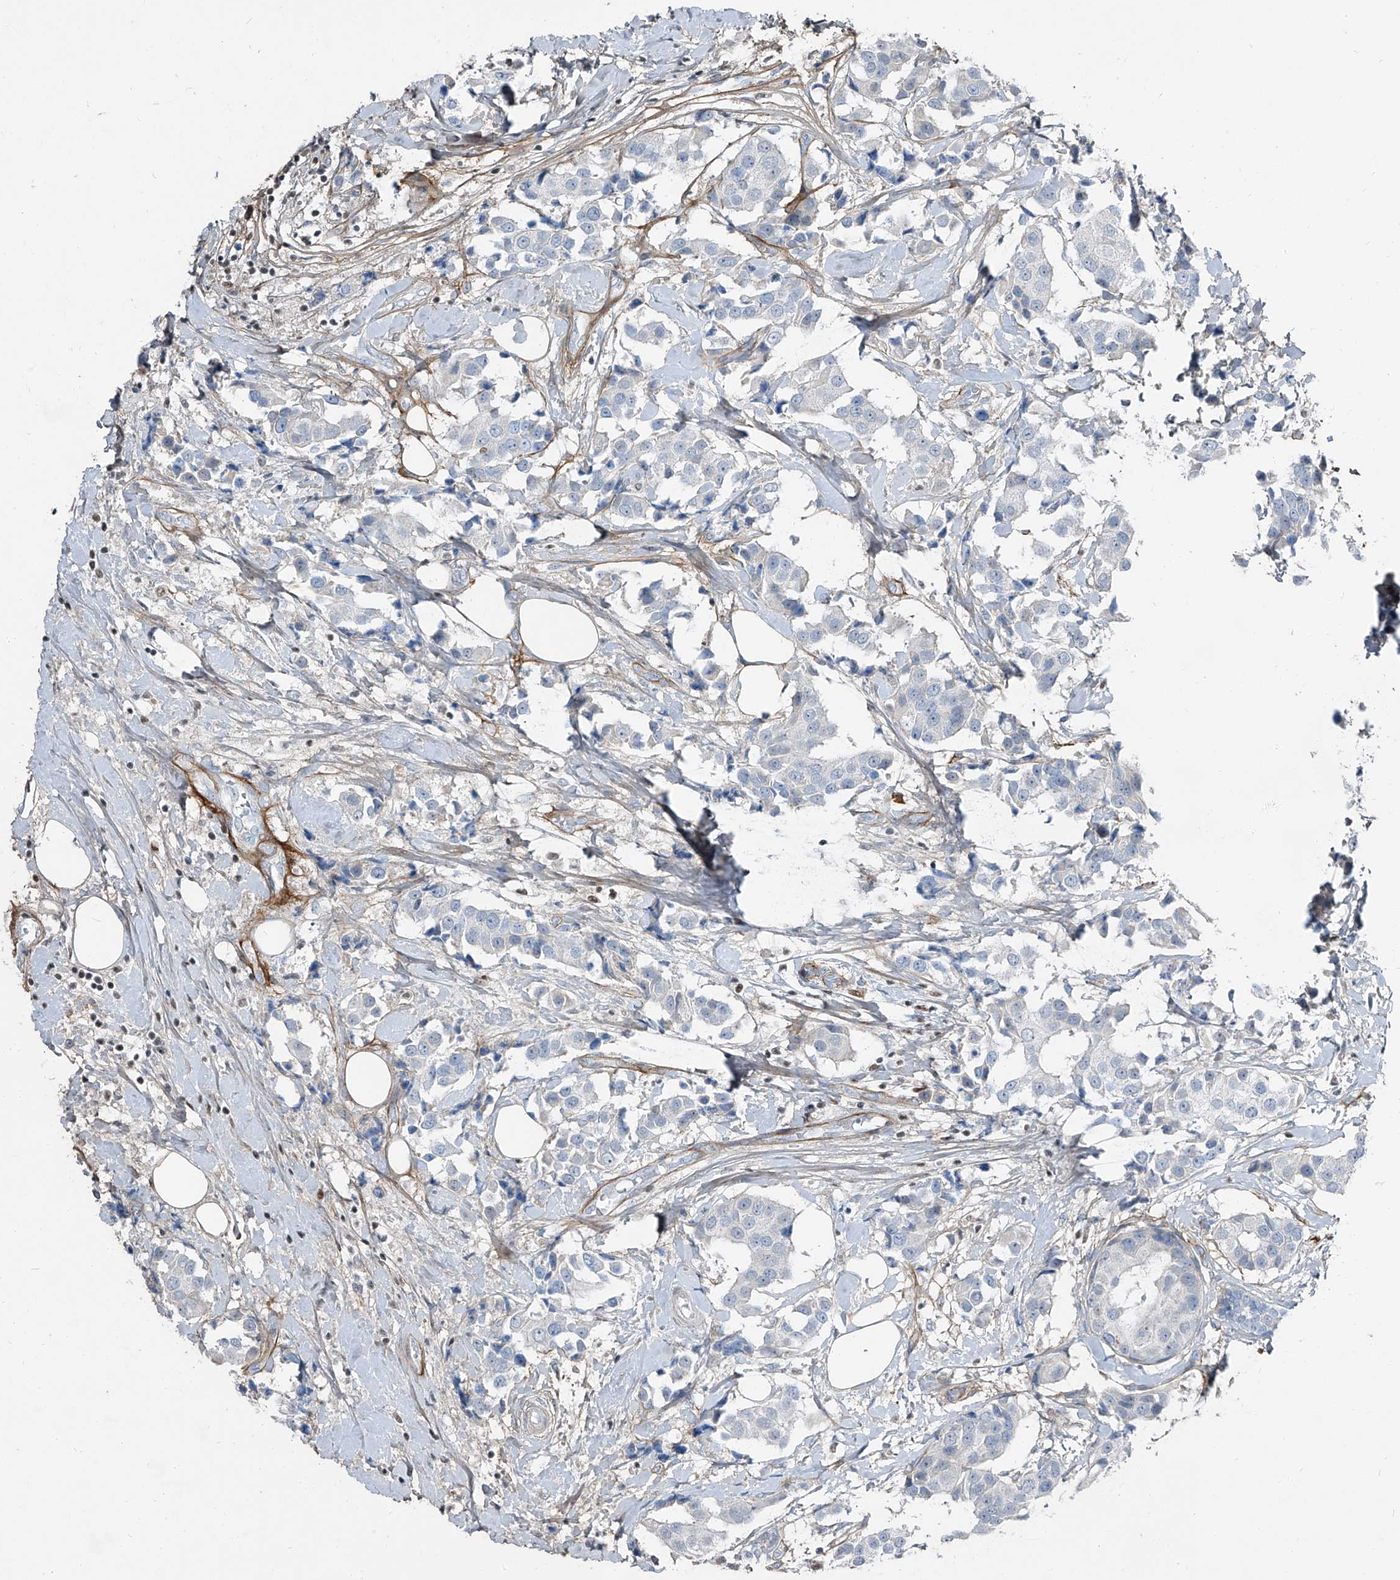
{"staining": {"intensity": "negative", "quantity": "none", "location": "none"}, "tissue": "breast cancer", "cell_type": "Tumor cells", "image_type": "cancer", "snomed": [{"axis": "morphology", "description": "Normal tissue, NOS"}, {"axis": "morphology", "description": "Duct carcinoma"}, {"axis": "topography", "description": "Breast"}], "caption": "Human breast intraductal carcinoma stained for a protein using immunohistochemistry (IHC) reveals no expression in tumor cells.", "gene": "HOXA3", "patient": {"sex": "female", "age": 39}}